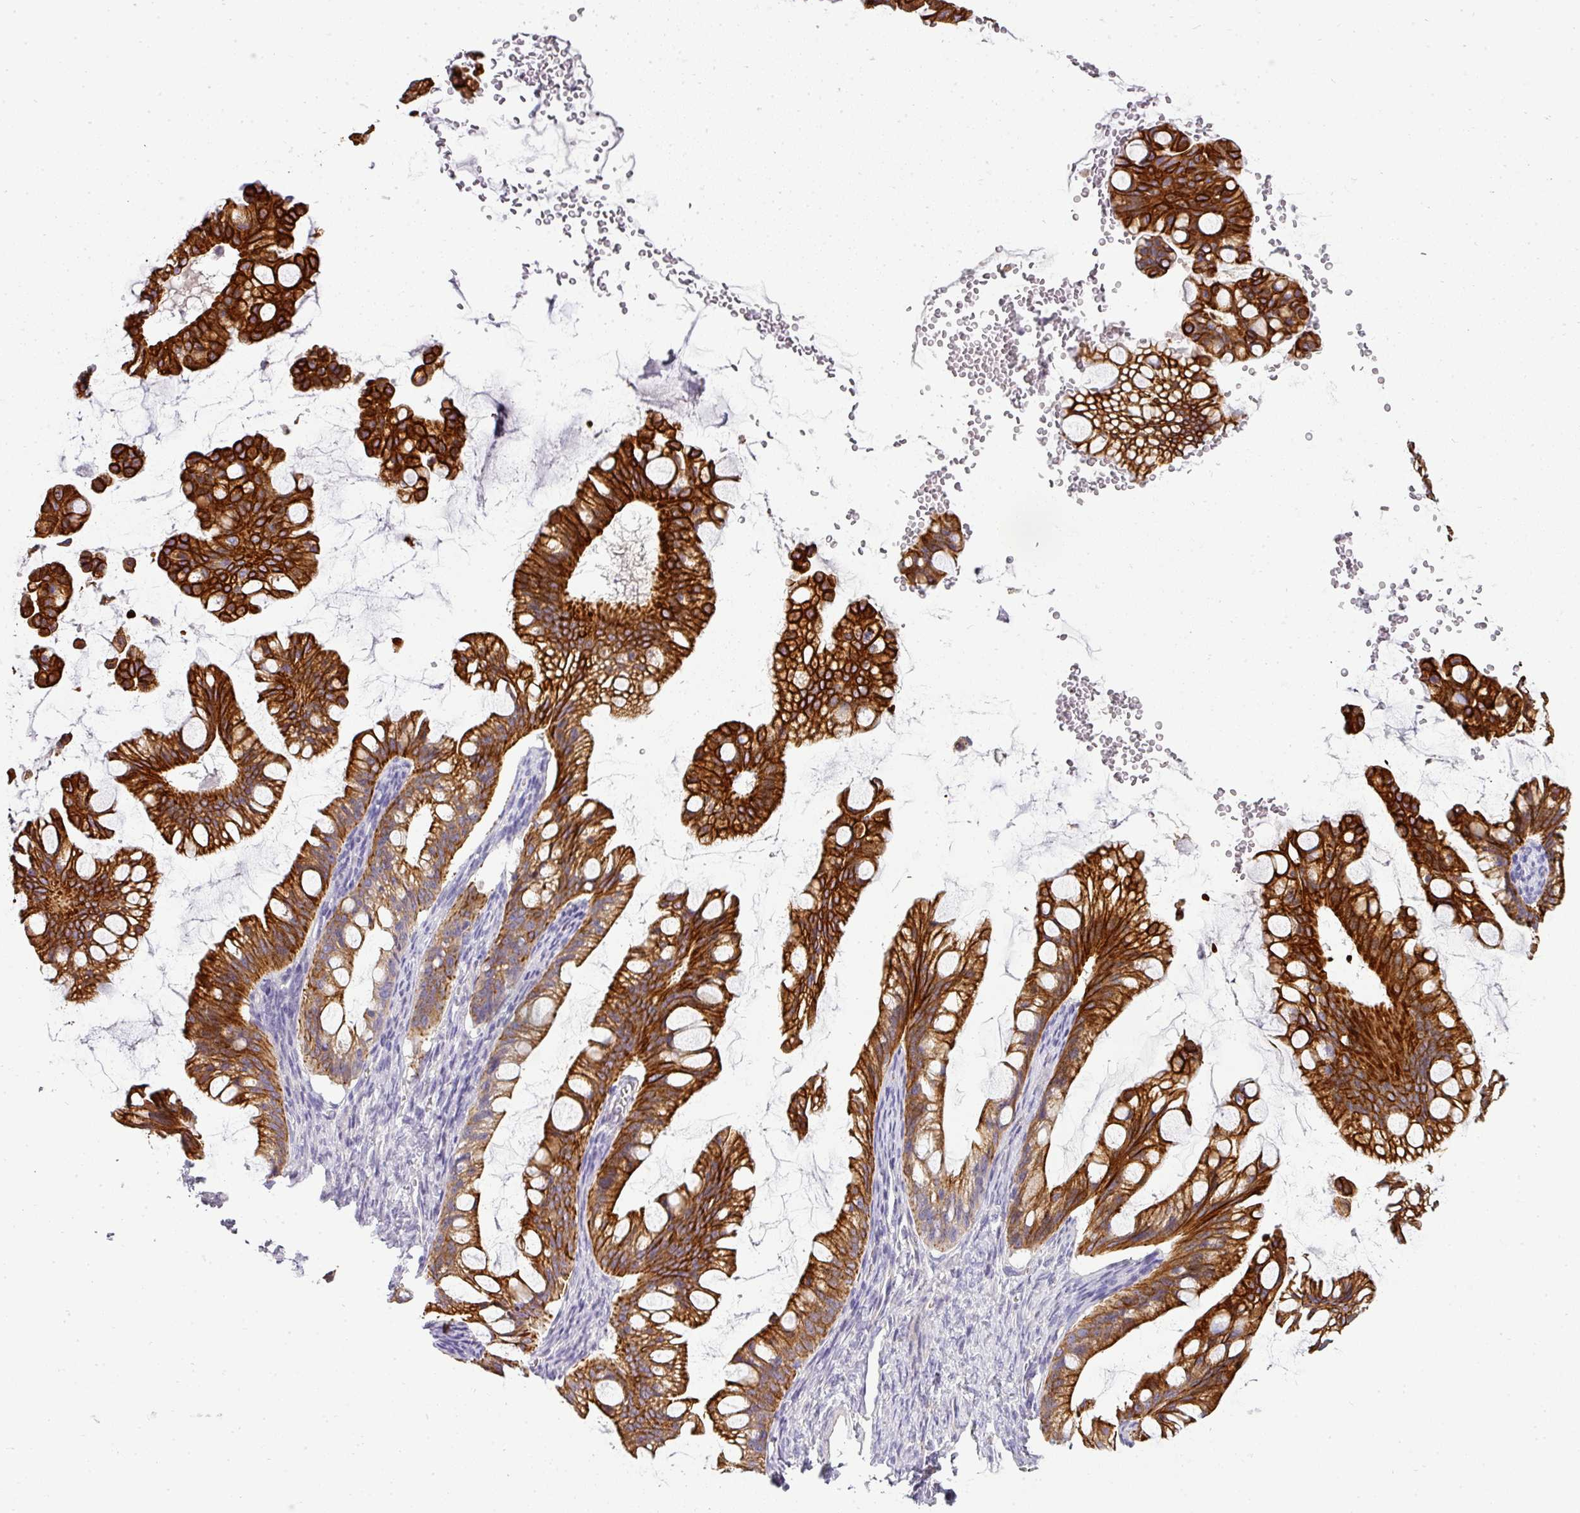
{"staining": {"intensity": "strong", "quantity": ">75%", "location": "cytoplasmic/membranous"}, "tissue": "ovarian cancer", "cell_type": "Tumor cells", "image_type": "cancer", "snomed": [{"axis": "morphology", "description": "Cystadenocarcinoma, mucinous, NOS"}, {"axis": "topography", "description": "Ovary"}], "caption": "Immunohistochemistry (IHC) of ovarian mucinous cystadenocarcinoma displays high levels of strong cytoplasmic/membranous expression in approximately >75% of tumor cells. Nuclei are stained in blue.", "gene": "ASXL3", "patient": {"sex": "female", "age": 73}}